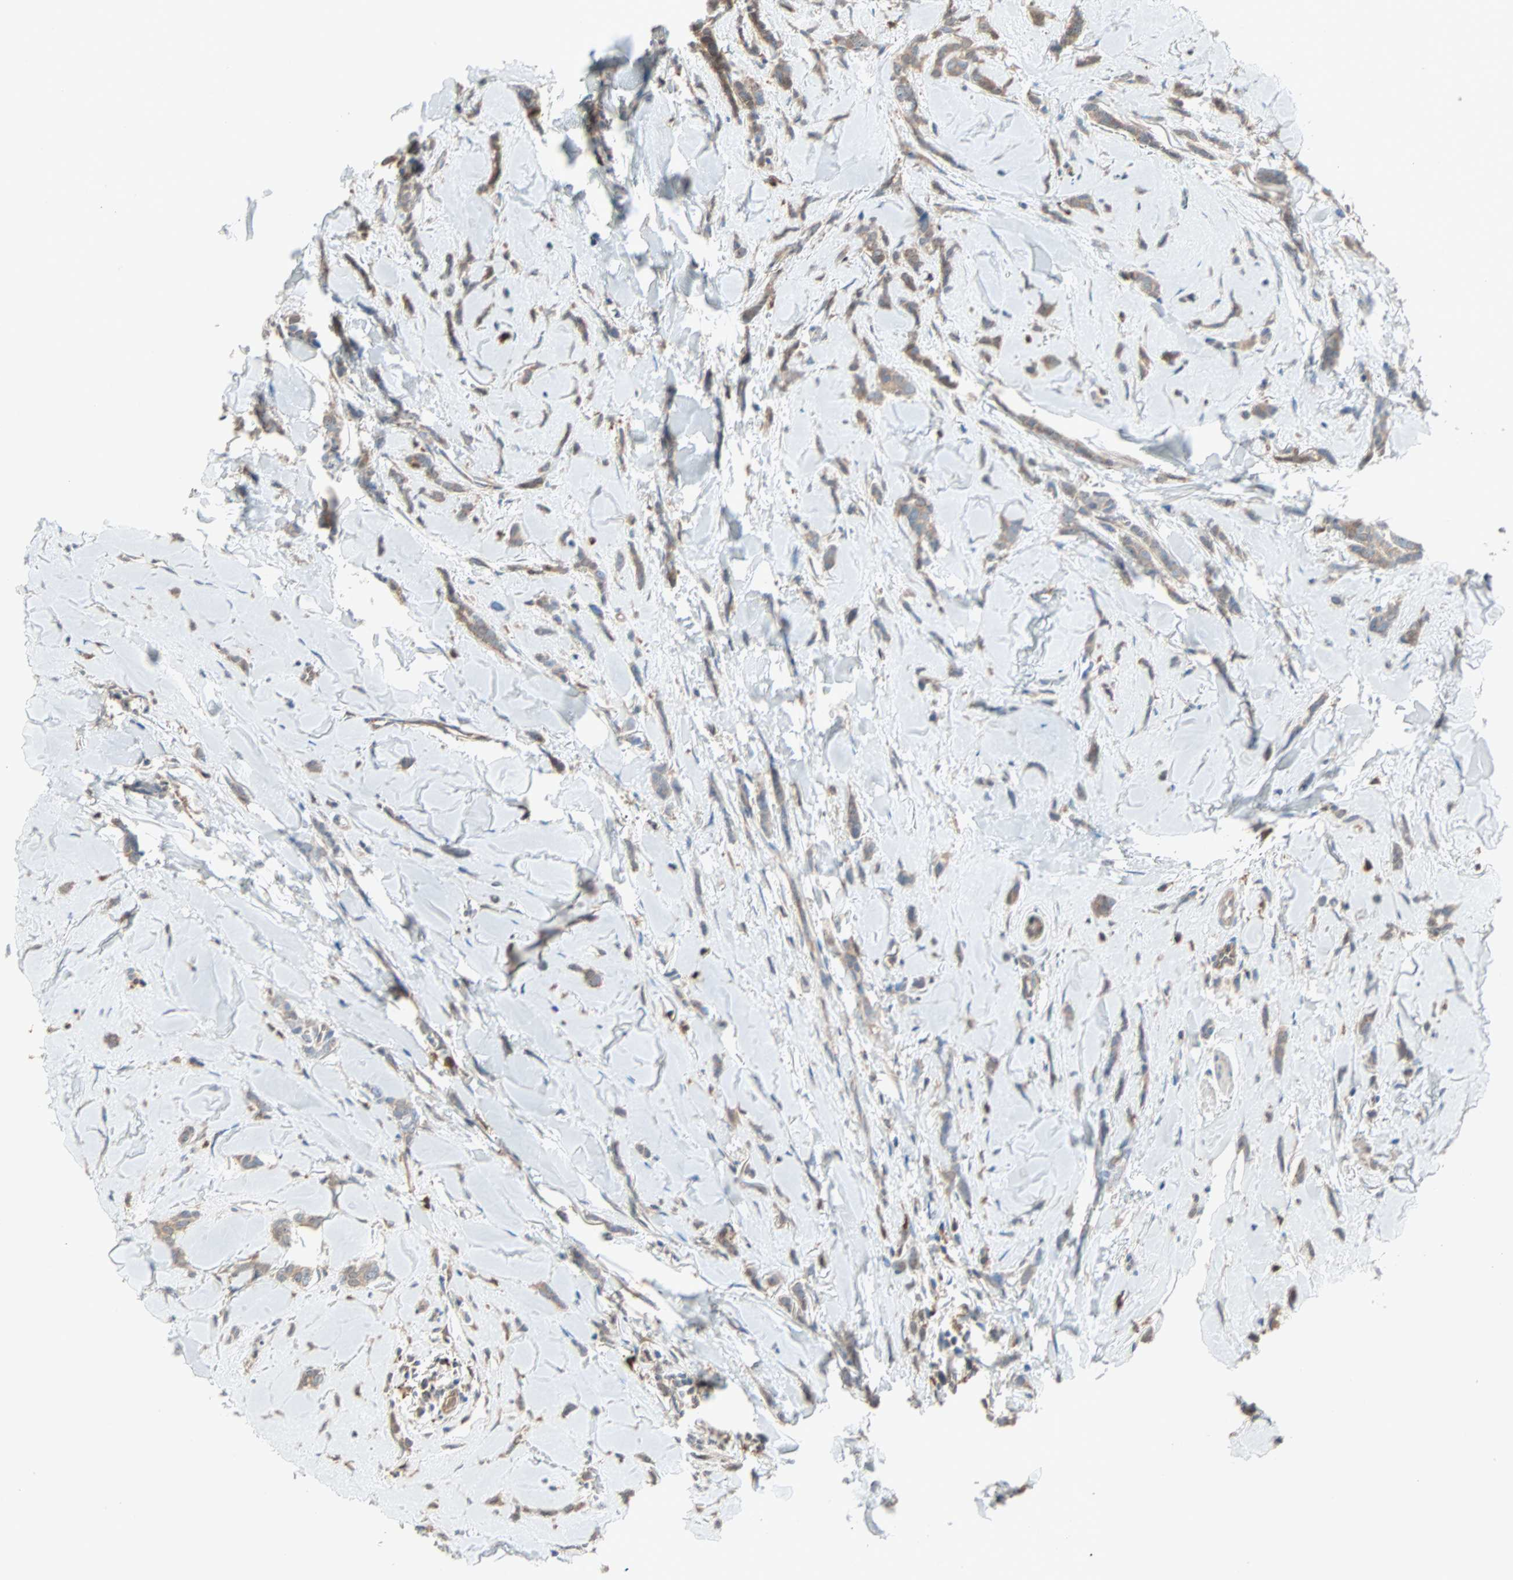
{"staining": {"intensity": "moderate", "quantity": ">75%", "location": "cytoplasmic/membranous"}, "tissue": "breast cancer", "cell_type": "Tumor cells", "image_type": "cancer", "snomed": [{"axis": "morphology", "description": "Lobular carcinoma"}, {"axis": "topography", "description": "Skin"}, {"axis": "topography", "description": "Breast"}], "caption": "Brown immunohistochemical staining in breast cancer (lobular carcinoma) exhibits moderate cytoplasmic/membranous positivity in approximately >75% of tumor cells.", "gene": "PRDX1", "patient": {"sex": "female", "age": 46}}